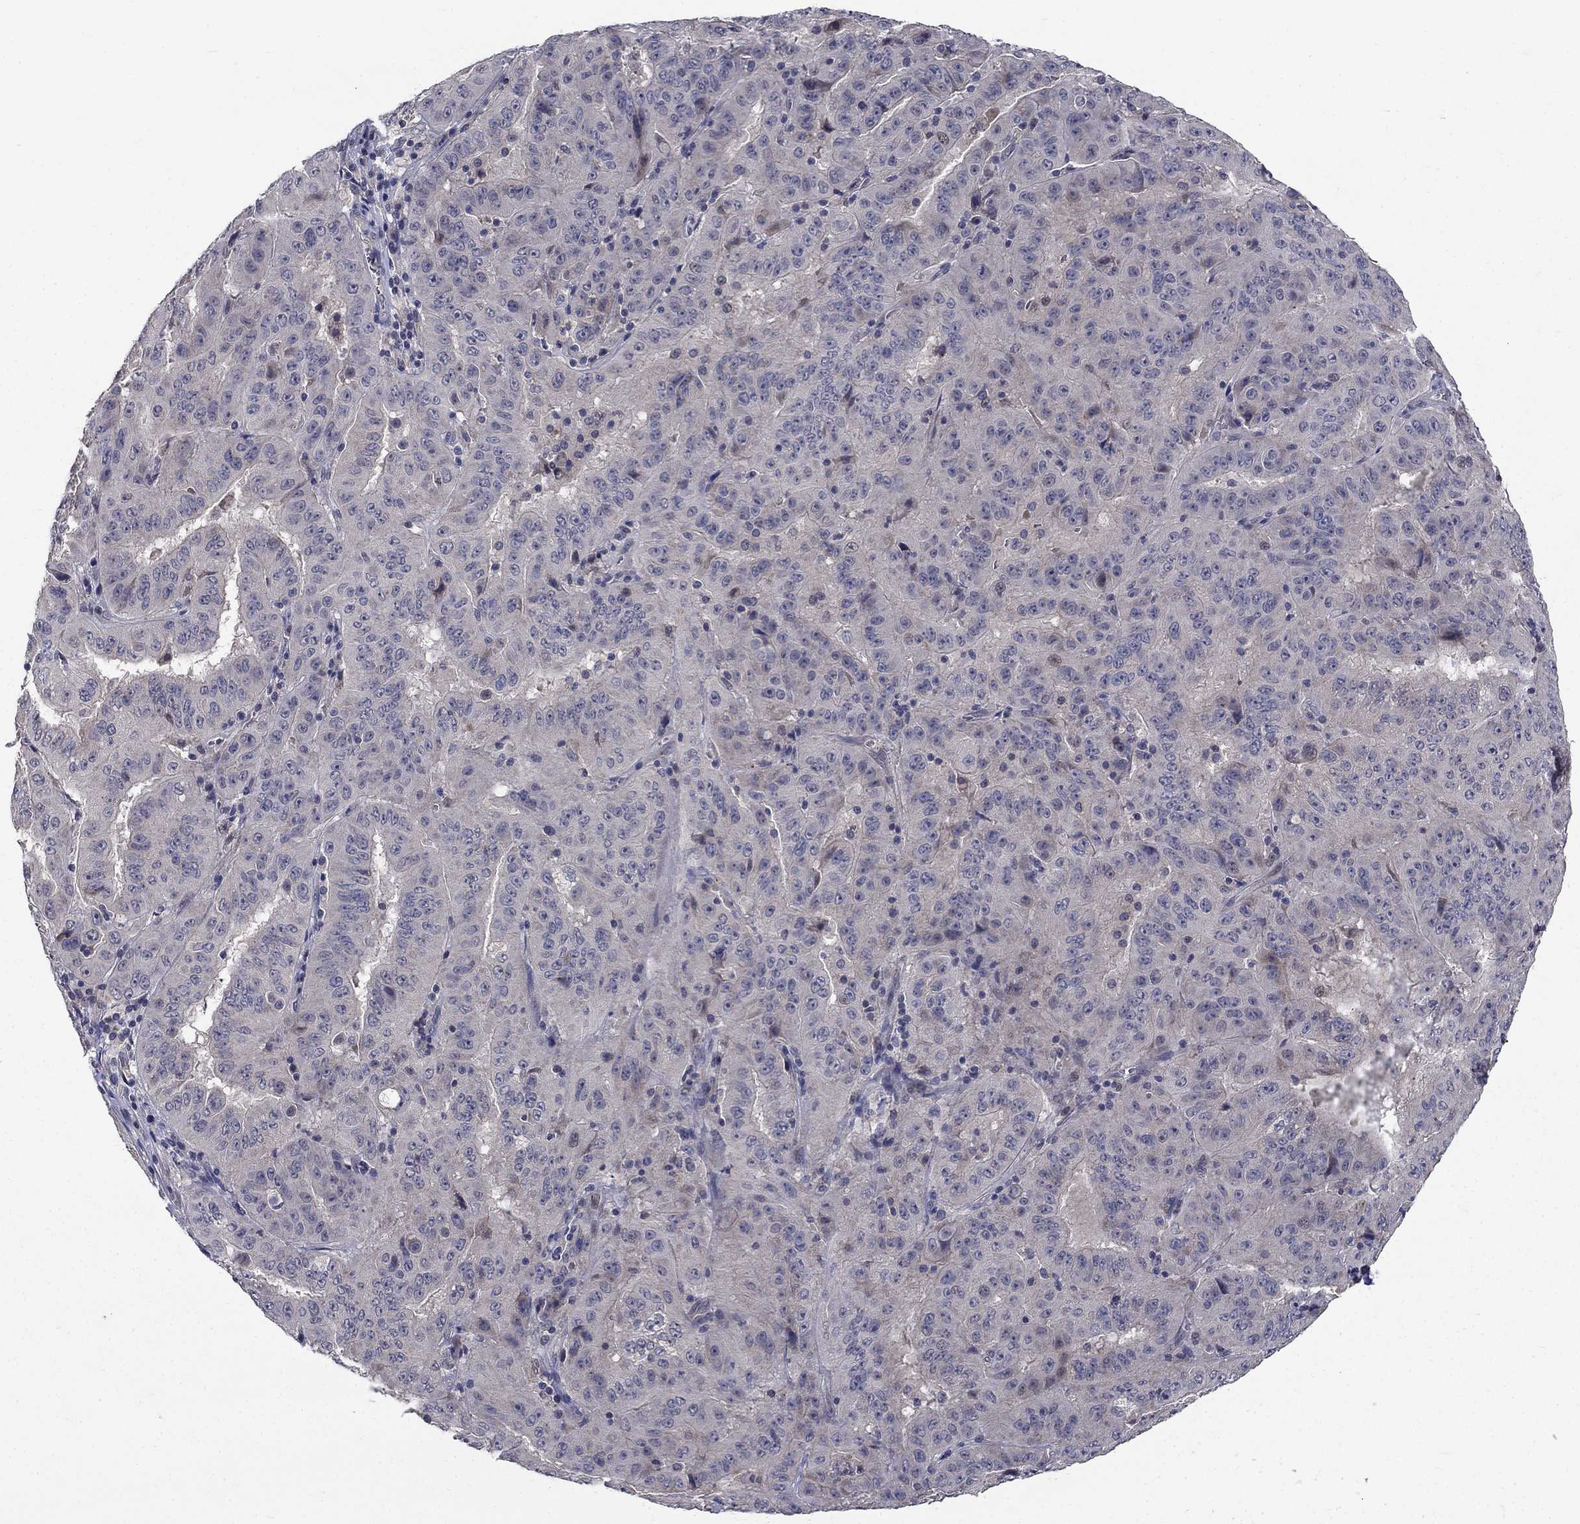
{"staining": {"intensity": "negative", "quantity": "none", "location": "none"}, "tissue": "pancreatic cancer", "cell_type": "Tumor cells", "image_type": "cancer", "snomed": [{"axis": "morphology", "description": "Adenocarcinoma, NOS"}, {"axis": "topography", "description": "Pancreas"}], "caption": "Immunohistochemical staining of human adenocarcinoma (pancreatic) shows no significant positivity in tumor cells. (Stains: DAB (3,3'-diaminobenzidine) immunohistochemistry with hematoxylin counter stain, Microscopy: brightfield microscopy at high magnification).", "gene": "FAM3B", "patient": {"sex": "male", "age": 63}}